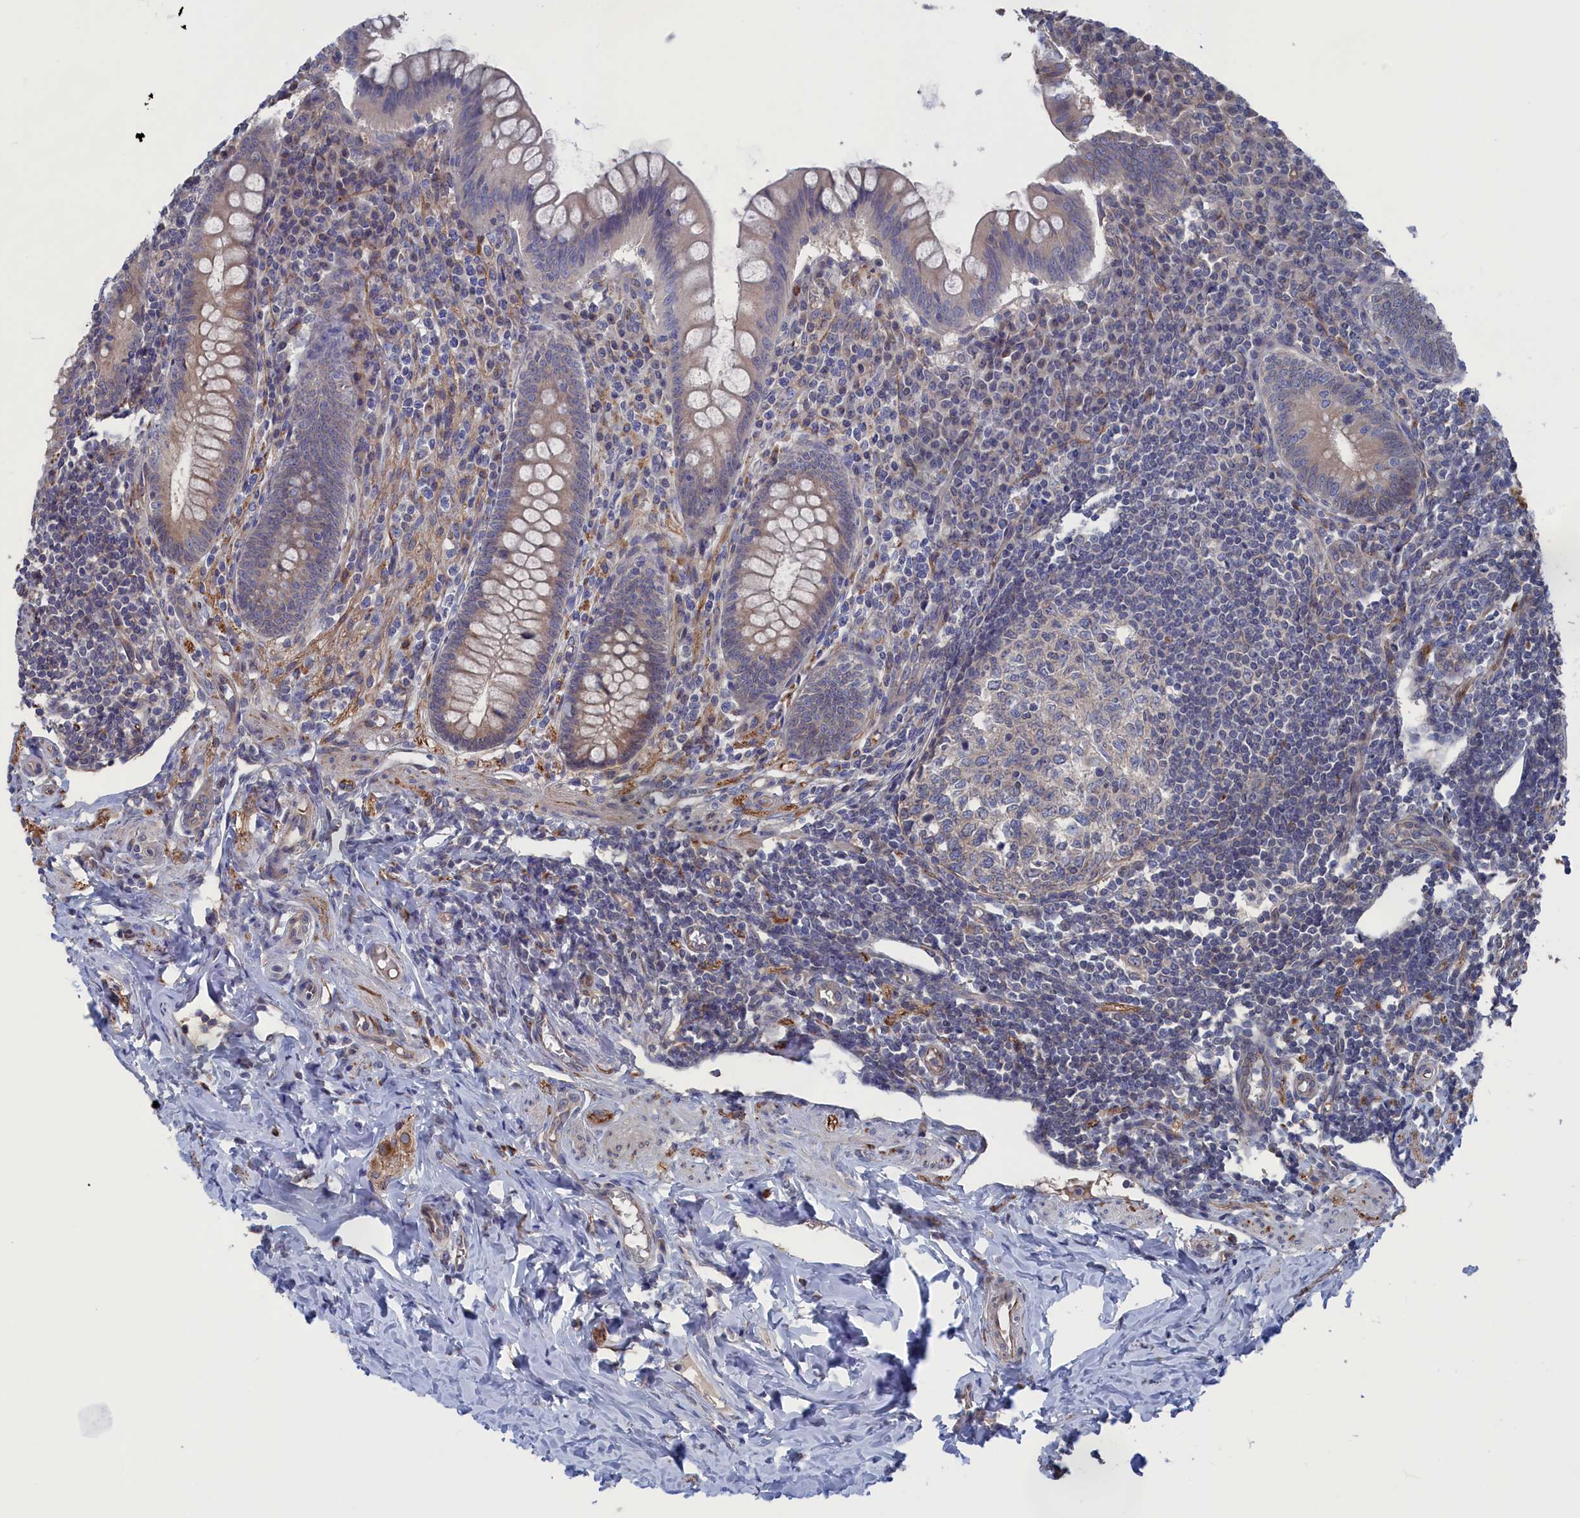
{"staining": {"intensity": "moderate", "quantity": "25%-75%", "location": "cytoplasmic/membranous"}, "tissue": "appendix", "cell_type": "Glandular cells", "image_type": "normal", "snomed": [{"axis": "morphology", "description": "Normal tissue, NOS"}, {"axis": "topography", "description": "Appendix"}], "caption": "IHC photomicrograph of unremarkable appendix stained for a protein (brown), which reveals medium levels of moderate cytoplasmic/membranous expression in approximately 25%-75% of glandular cells.", "gene": "NUTF2", "patient": {"sex": "female", "age": 33}}